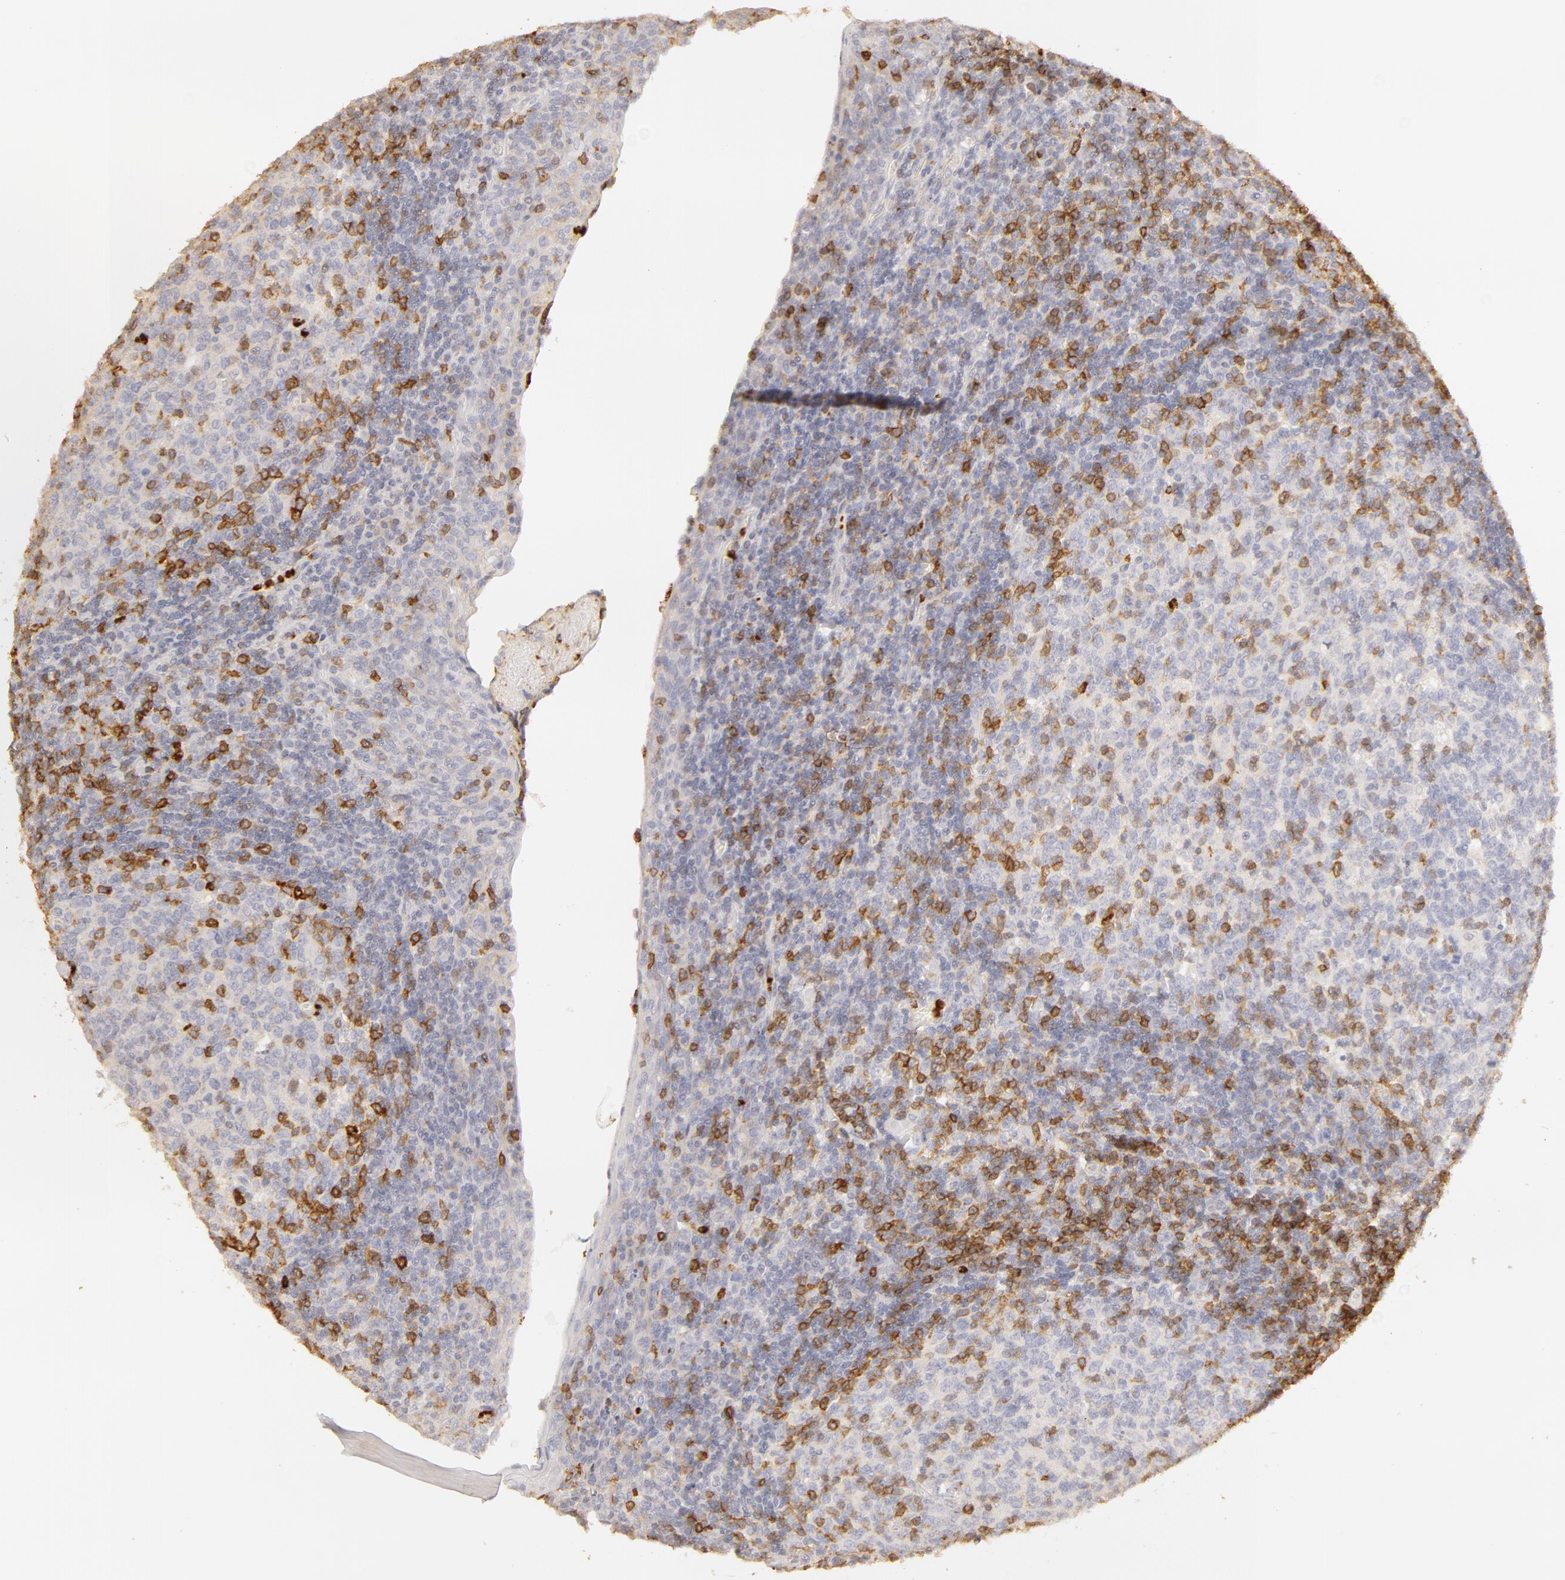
{"staining": {"intensity": "weak", "quantity": "<25%", "location": "cytoplasmic/membranous"}, "tissue": "tonsil", "cell_type": "Germinal center cells", "image_type": "normal", "snomed": [{"axis": "morphology", "description": "Normal tissue, NOS"}, {"axis": "topography", "description": "Tonsil"}], "caption": "An immunohistochemistry histopathology image of unremarkable tonsil is shown. There is no staining in germinal center cells of tonsil. The staining is performed using DAB brown chromogen with nuclei counter-stained in using hematoxylin.", "gene": "C1R", "patient": {"sex": "female", "age": 3}}